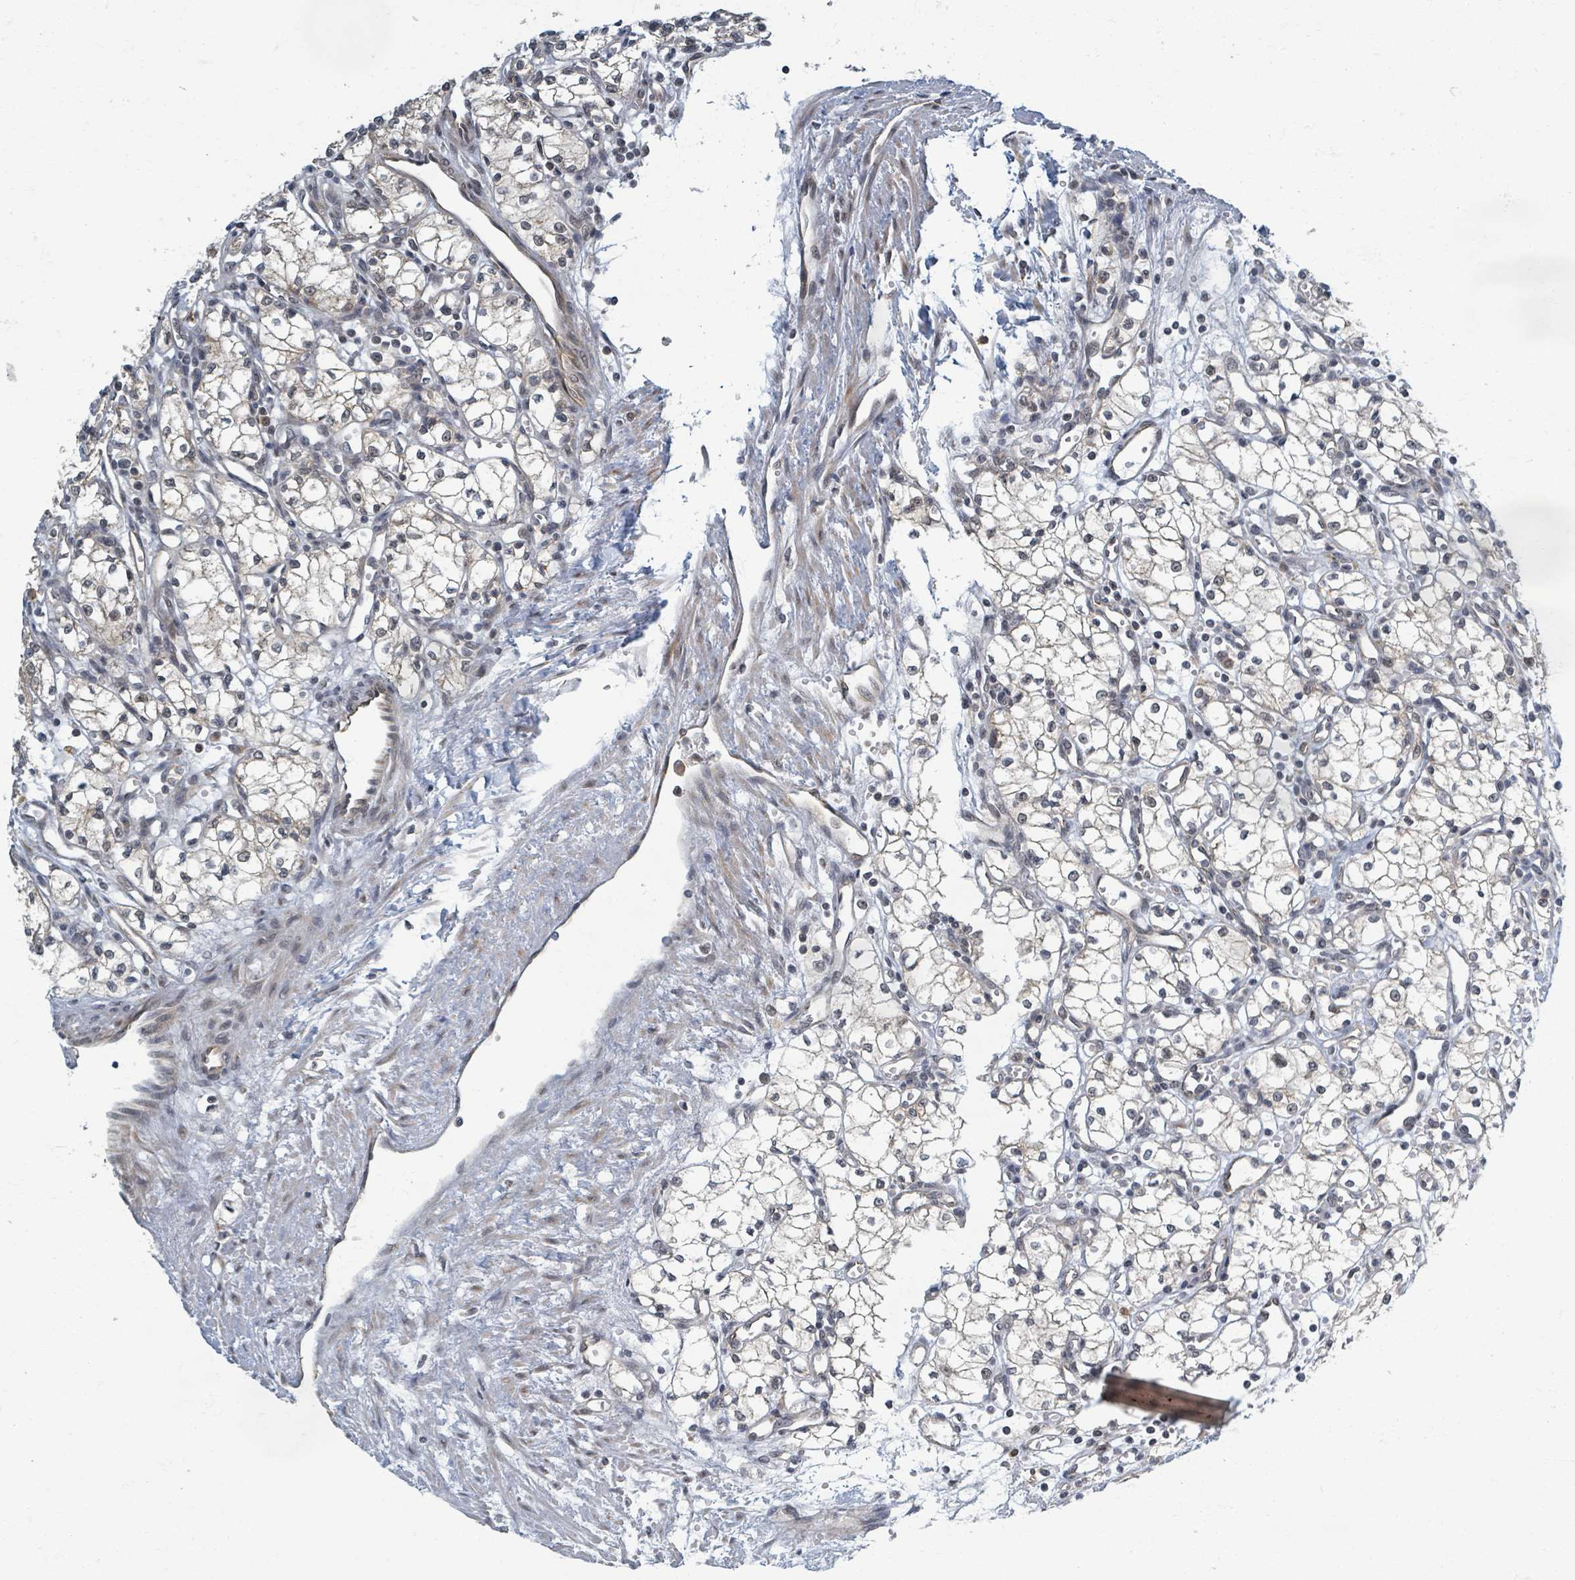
{"staining": {"intensity": "weak", "quantity": "25%-75%", "location": "nuclear"}, "tissue": "renal cancer", "cell_type": "Tumor cells", "image_type": "cancer", "snomed": [{"axis": "morphology", "description": "Adenocarcinoma, NOS"}, {"axis": "topography", "description": "Kidney"}], "caption": "This micrograph displays renal cancer (adenocarcinoma) stained with immunohistochemistry (IHC) to label a protein in brown. The nuclear of tumor cells show weak positivity for the protein. Nuclei are counter-stained blue.", "gene": "INTS15", "patient": {"sex": "male", "age": 59}}